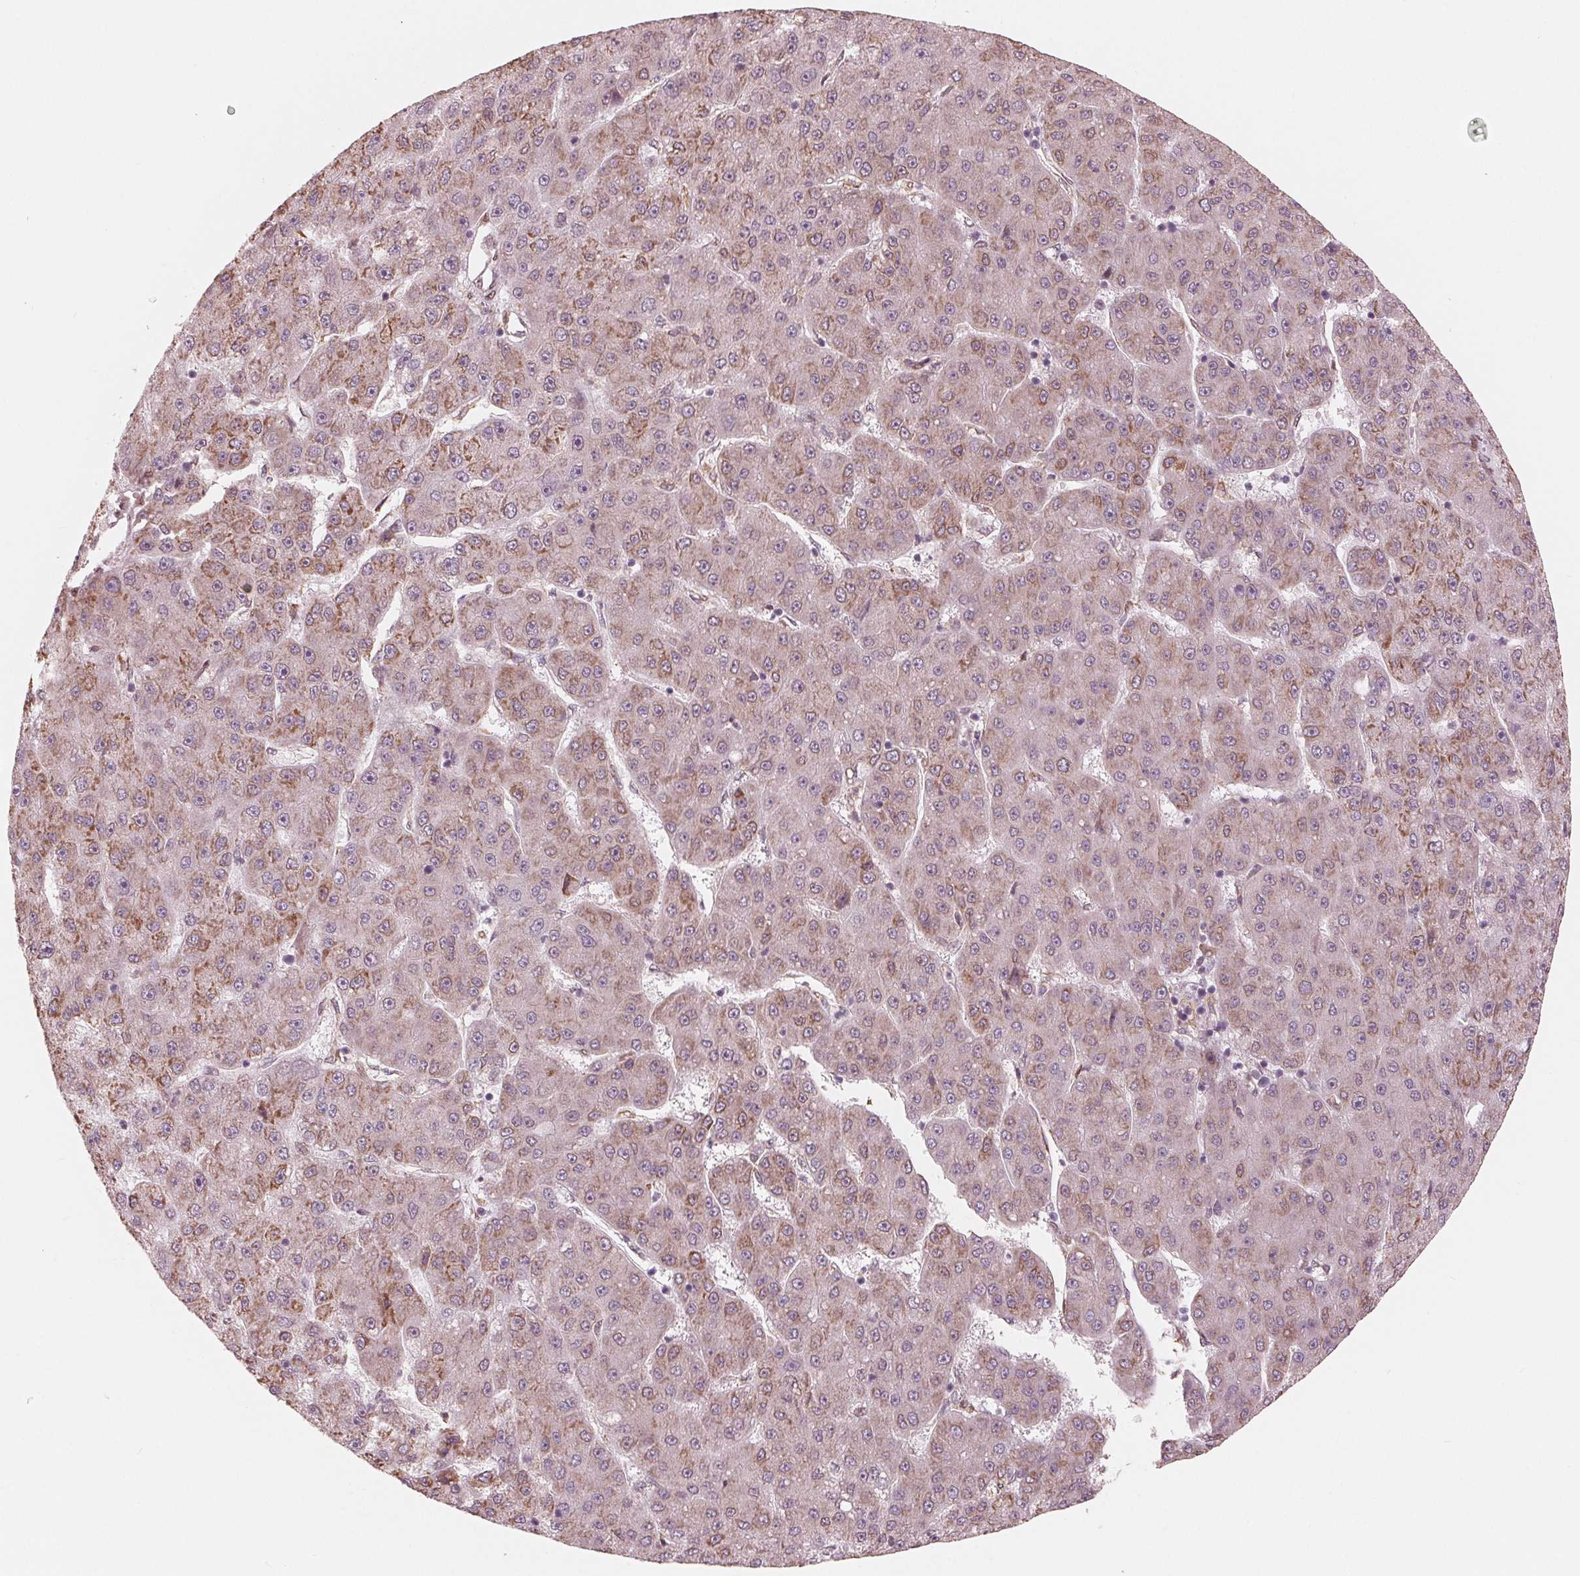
{"staining": {"intensity": "weak", "quantity": "25%-75%", "location": "cytoplasmic/membranous"}, "tissue": "liver cancer", "cell_type": "Tumor cells", "image_type": "cancer", "snomed": [{"axis": "morphology", "description": "Carcinoma, Hepatocellular, NOS"}, {"axis": "topography", "description": "Liver"}], "caption": "The immunohistochemical stain highlights weak cytoplasmic/membranous expression in tumor cells of liver cancer tissue.", "gene": "IKBIP", "patient": {"sex": "male", "age": 67}}